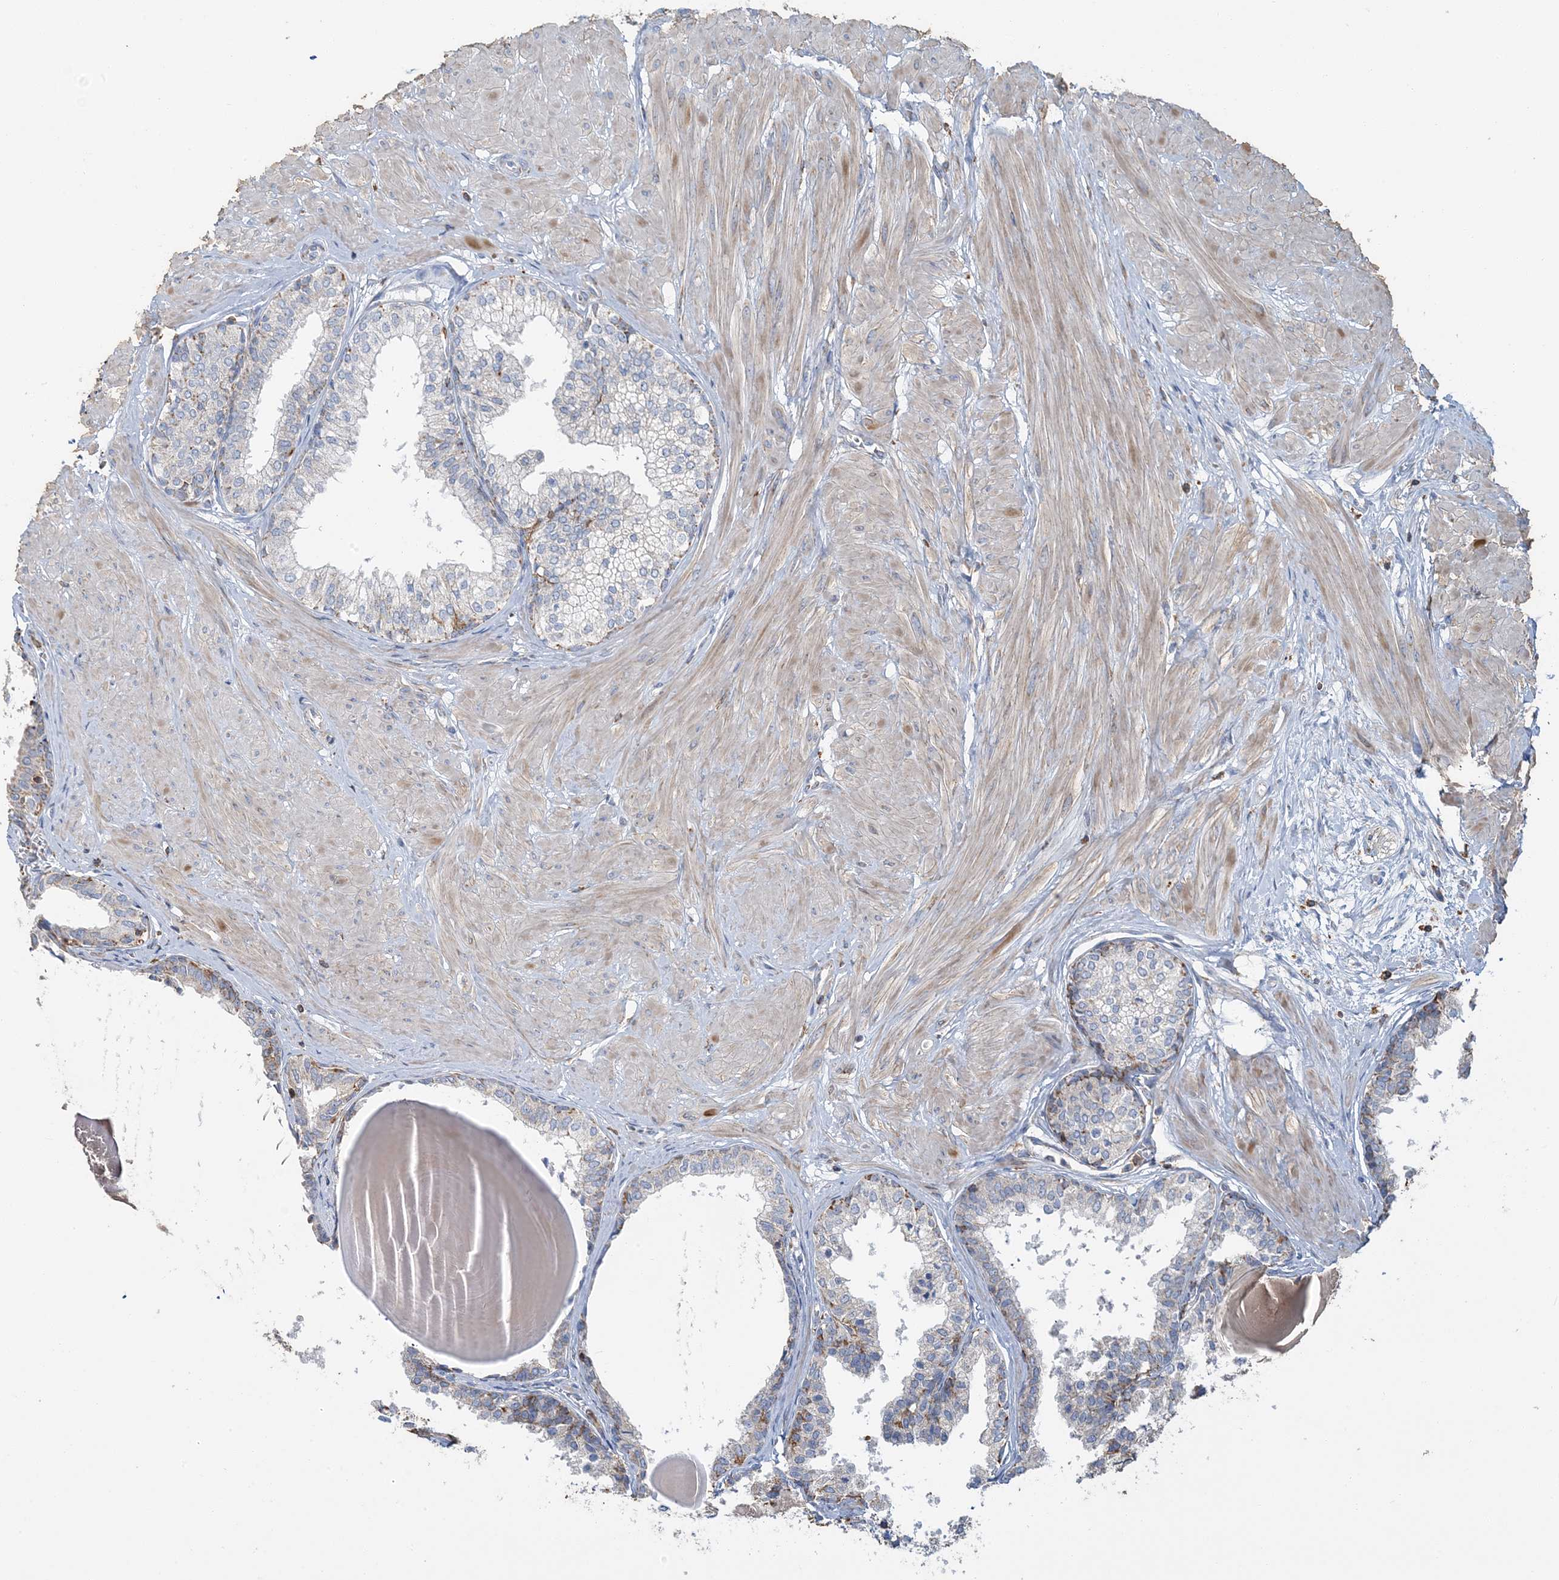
{"staining": {"intensity": "moderate", "quantity": "<25%", "location": "cytoplasmic/membranous"}, "tissue": "prostate", "cell_type": "Glandular cells", "image_type": "normal", "snomed": [{"axis": "morphology", "description": "Normal tissue, NOS"}, {"axis": "topography", "description": "Prostate"}], "caption": "IHC photomicrograph of benign human prostate stained for a protein (brown), which displays low levels of moderate cytoplasmic/membranous positivity in approximately <25% of glandular cells.", "gene": "TMLHE", "patient": {"sex": "male", "age": 48}}